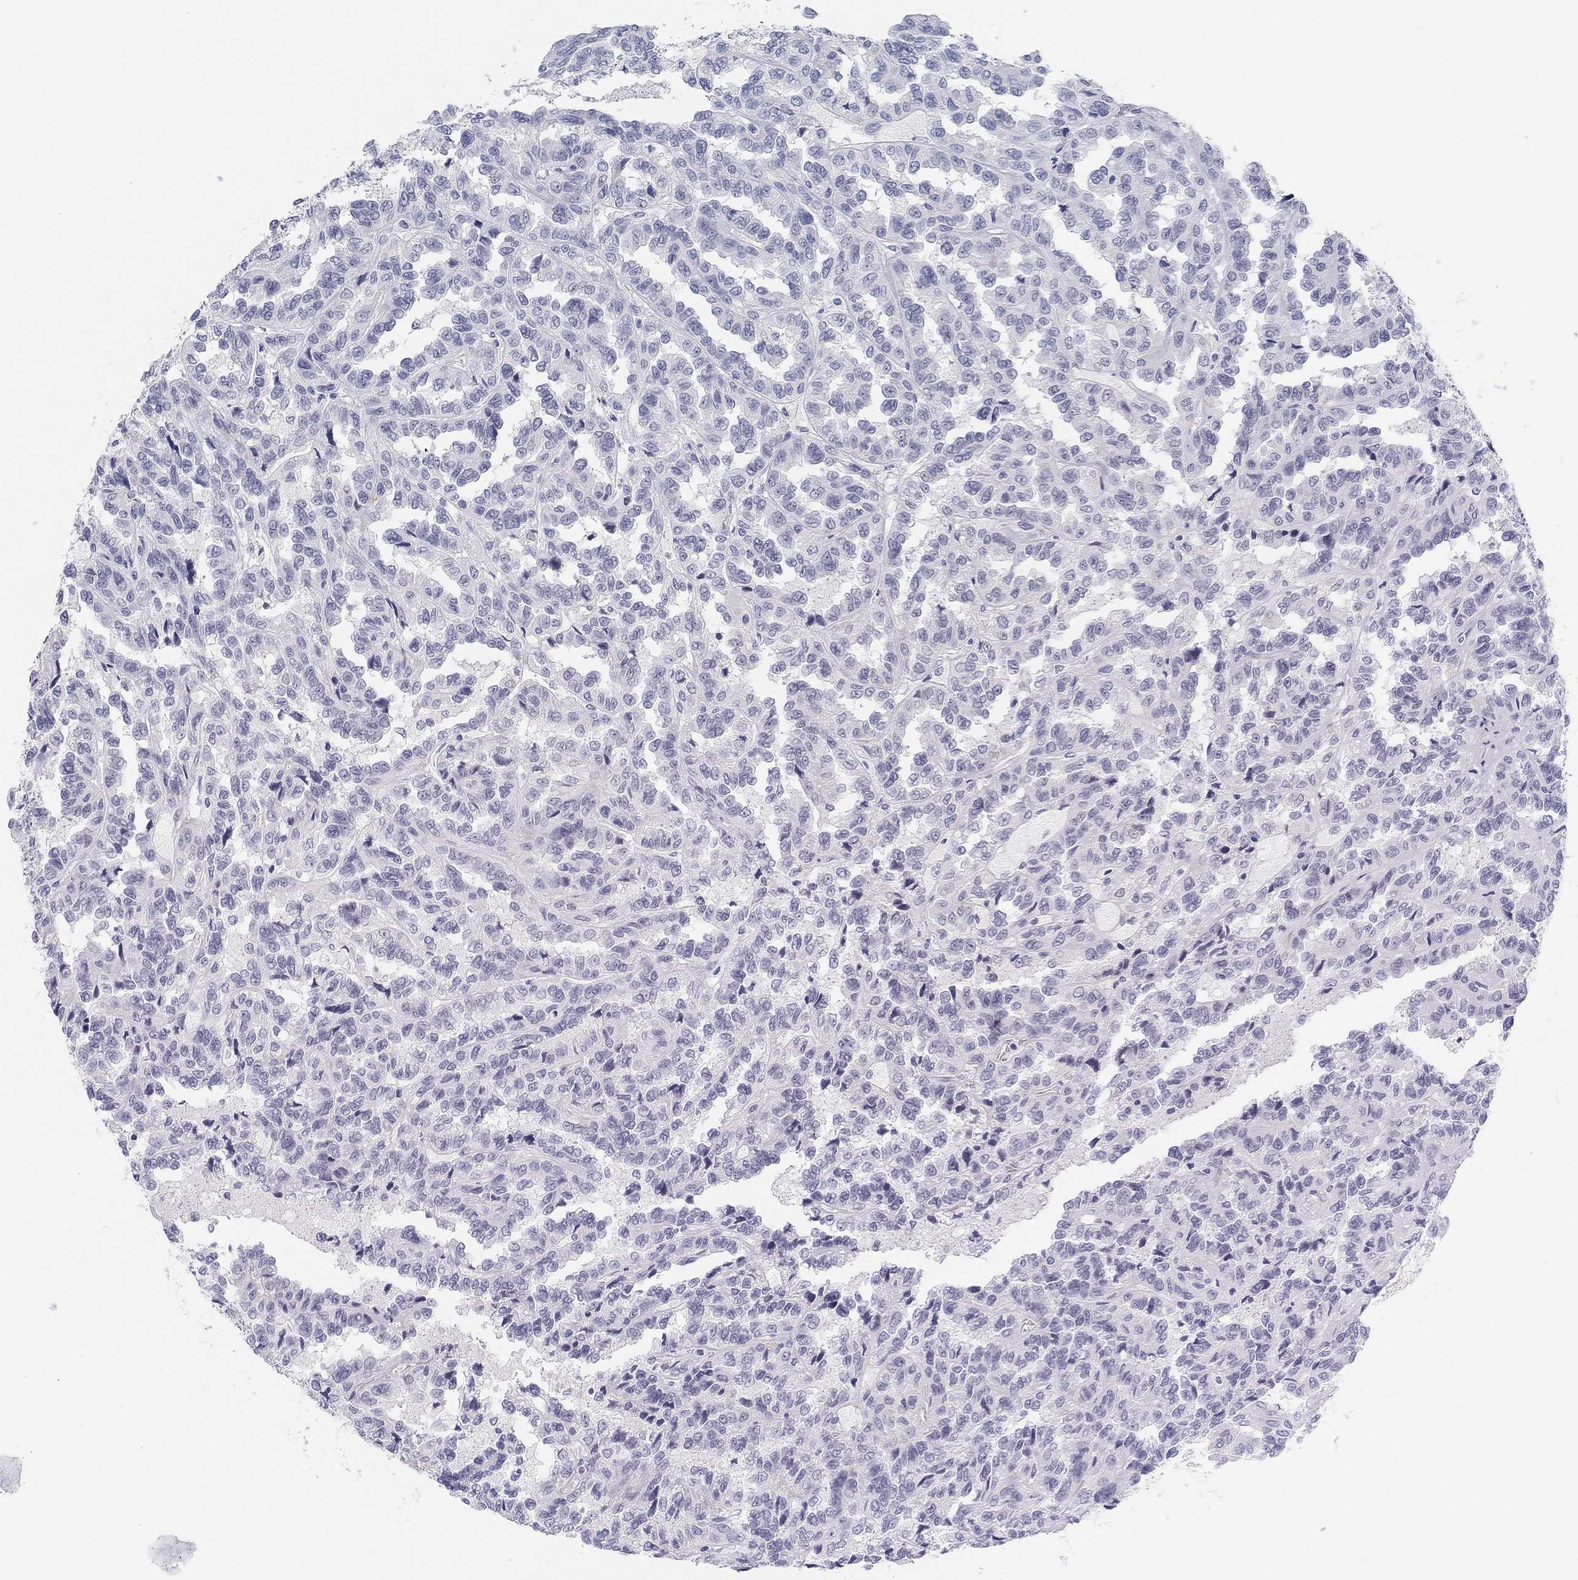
{"staining": {"intensity": "negative", "quantity": "none", "location": "none"}, "tissue": "renal cancer", "cell_type": "Tumor cells", "image_type": "cancer", "snomed": [{"axis": "morphology", "description": "Adenocarcinoma, NOS"}, {"axis": "topography", "description": "Kidney"}], "caption": "This is an immunohistochemistry photomicrograph of renal adenocarcinoma. There is no positivity in tumor cells.", "gene": "GRIA3", "patient": {"sex": "male", "age": 79}}